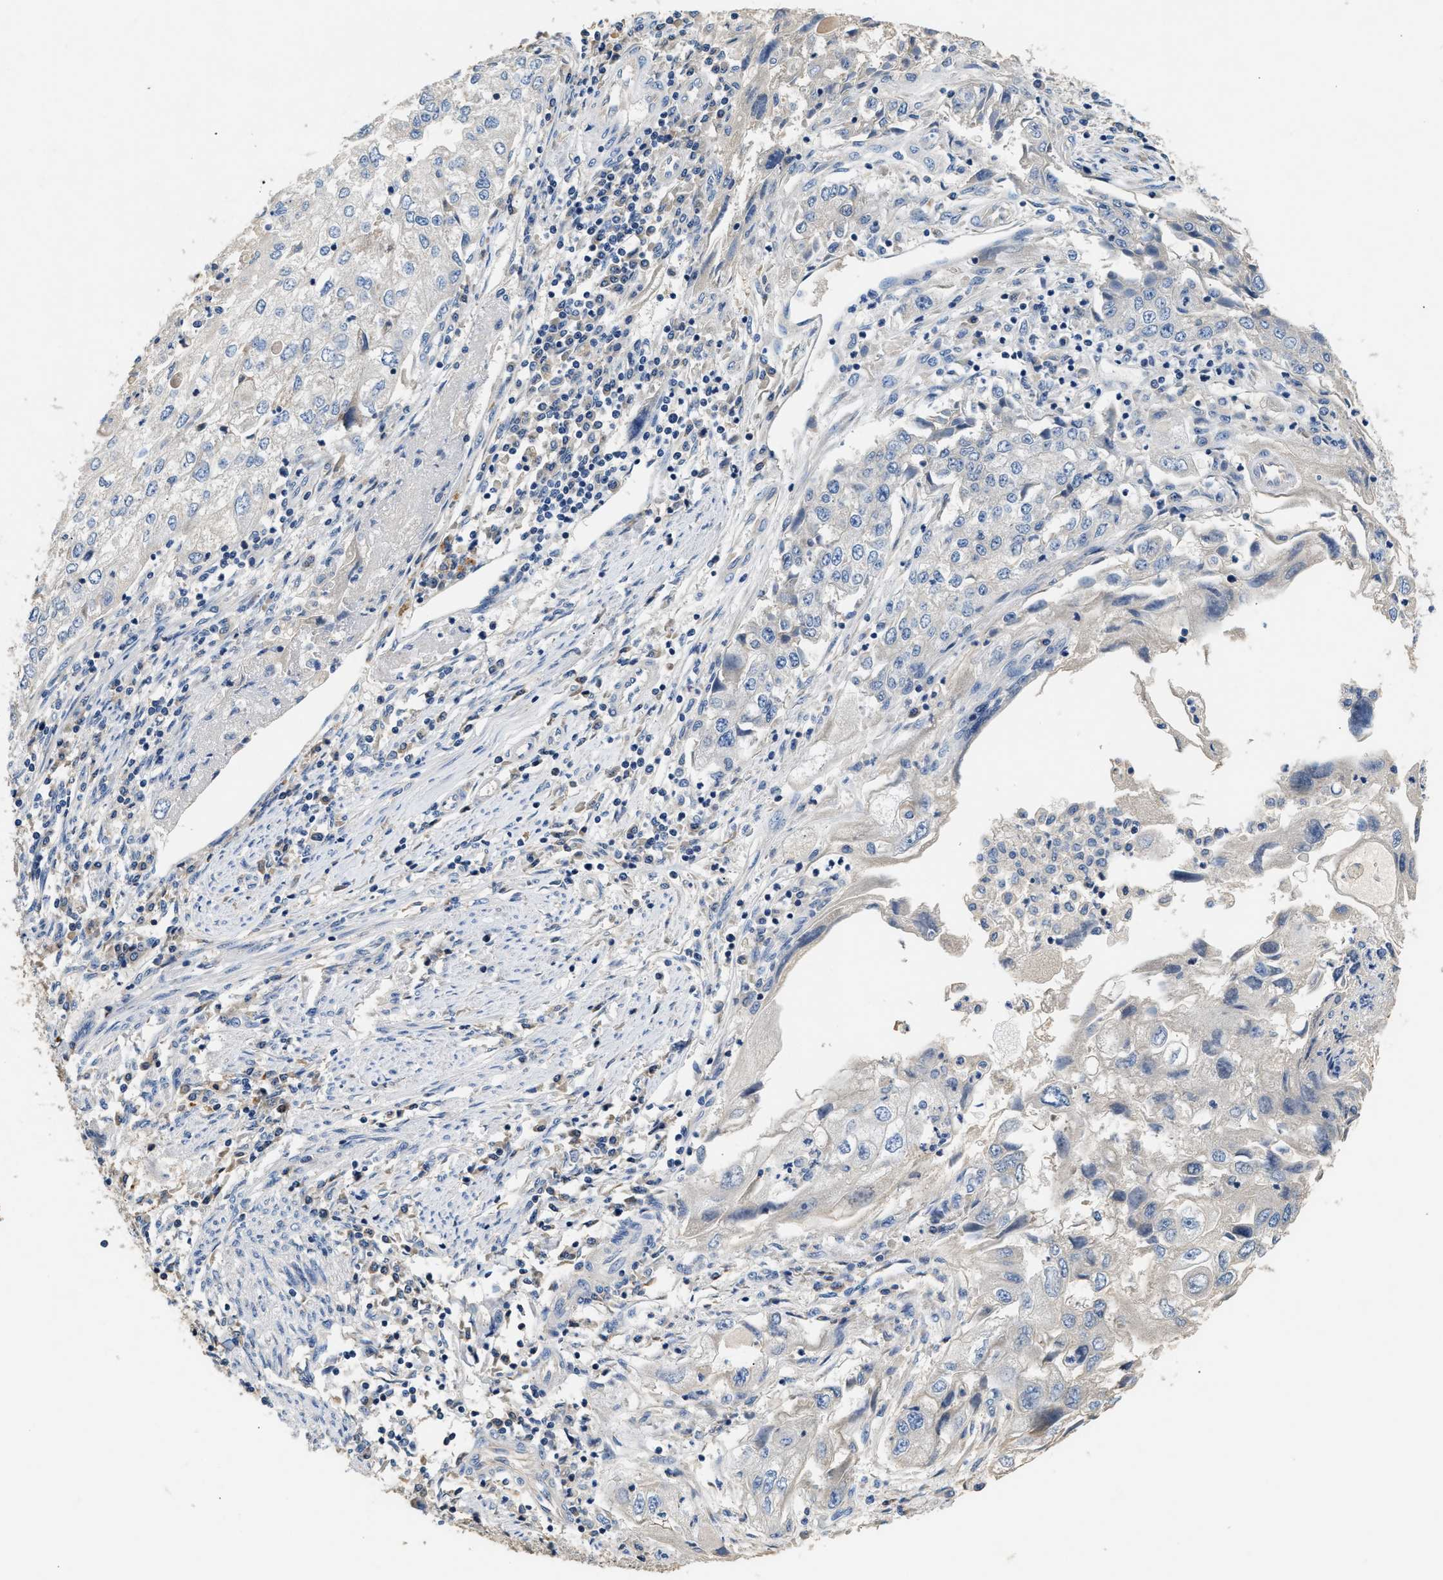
{"staining": {"intensity": "negative", "quantity": "none", "location": "none"}, "tissue": "endometrial cancer", "cell_type": "Tumor cells", "image_type": "cancer", "snomed": [{"axis": "morphology", "description": "Adenocarcinoma, NOS"}, {"axis": "topography", "description": "Endometrium"}], "caption": "Tumor cells show no significant expression in endometrial cancer. The staining was performed using DAB to visualize the protein expression in brown, while the nuclei were stained in blue with hematoxylin (Magnification: 20x).", "gene": "IL17RC", "patient": {"sex": "female", "age": 49}}